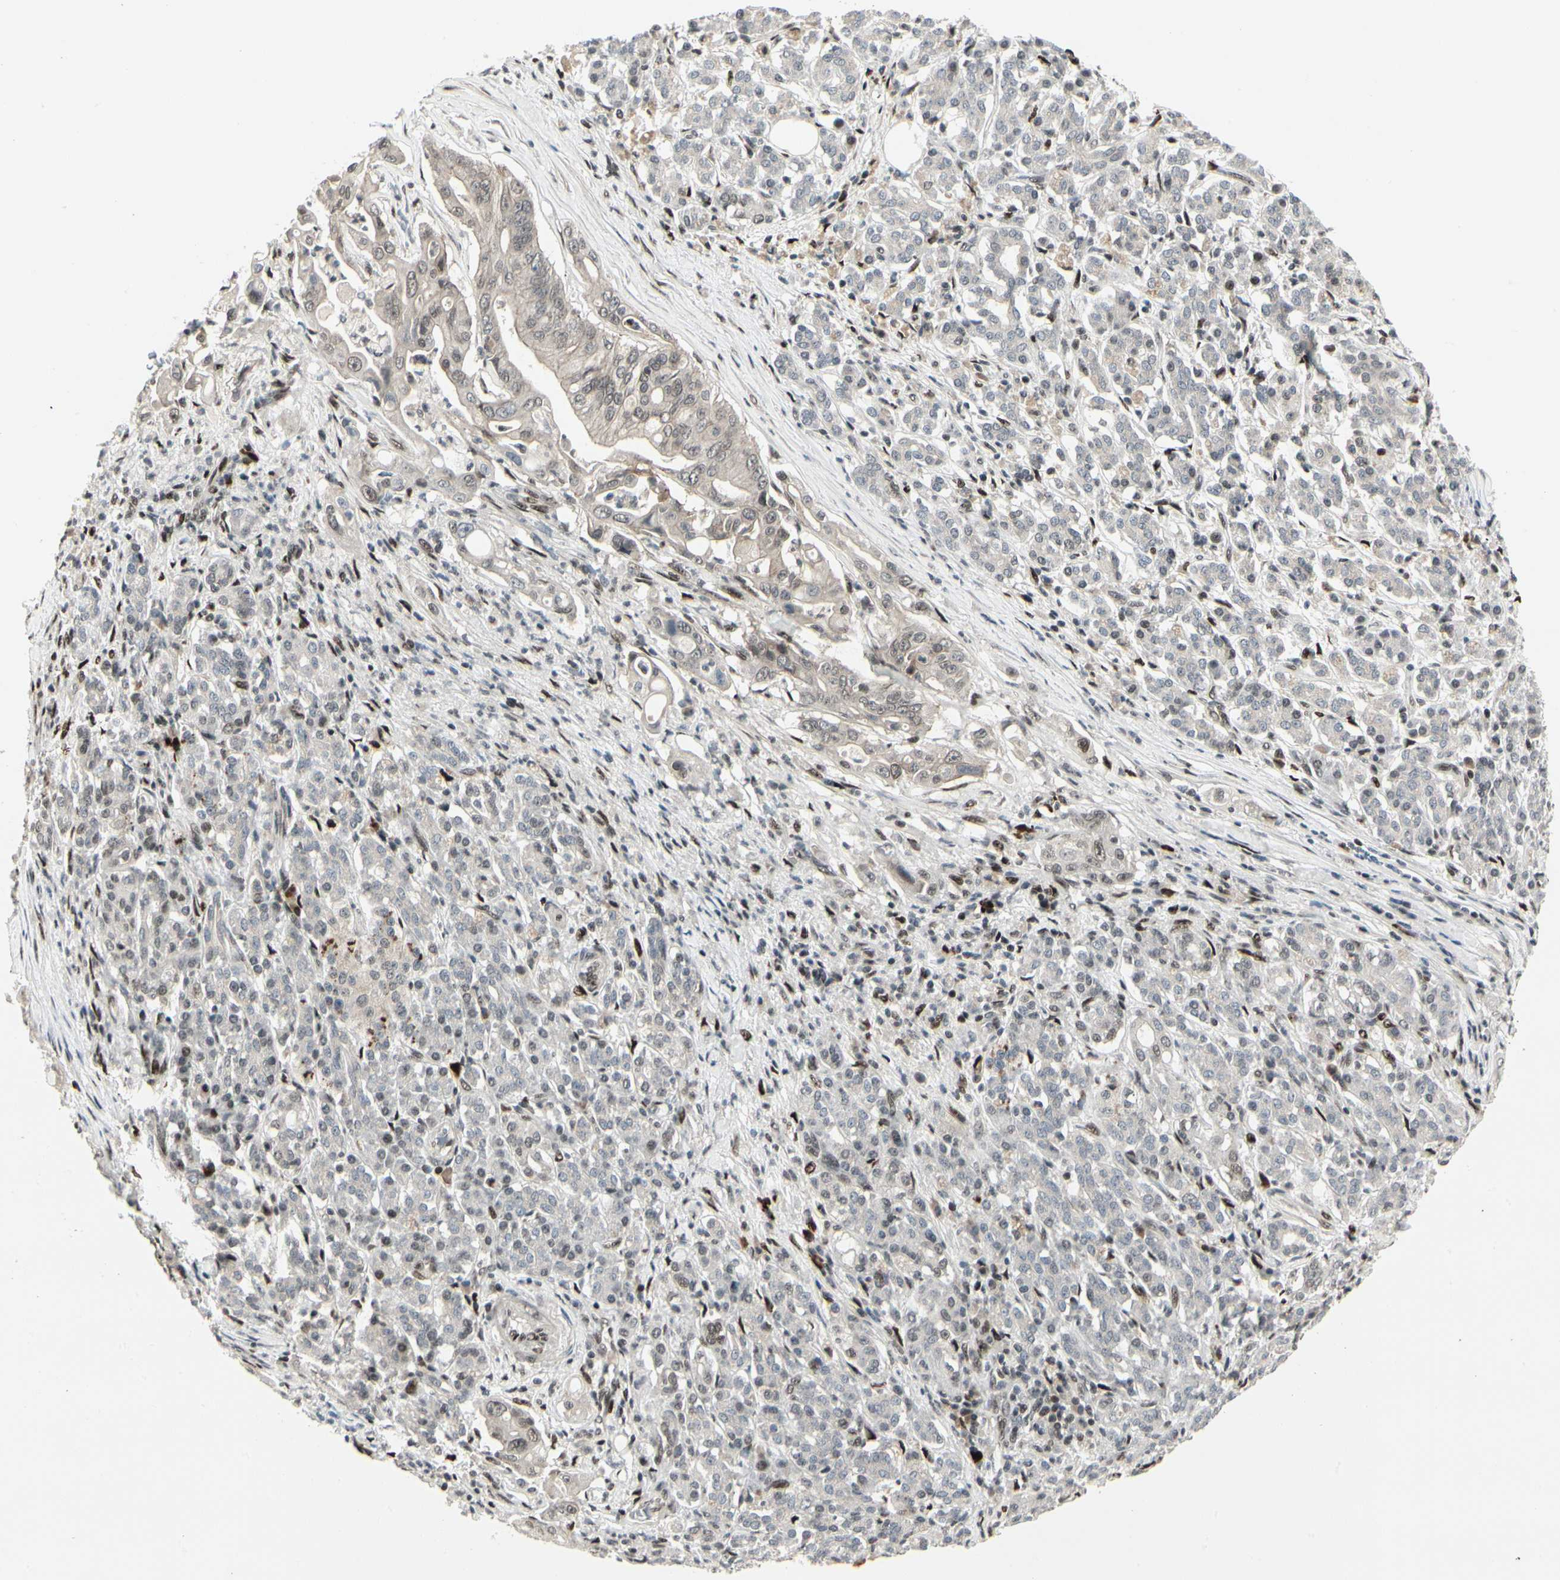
{"staining": {"intensity": "weak", "quantity": "25%-75%", "location": "cytoplasmic/membranous"}, "tissue": "pancreatic cancer", "cell_type": "Tumor cells", "image_type": "cancer", "snomed": [{"axis": "morphology", "description": "Normal tissue, NOS"}, {"axis": "topography", "description": "Pancreas"}], "caption": "IHC (DAB) staining of human pancreatic cancer exhibits weak cytoplasmic/membranous protein staining in about 25%-75% of tumor cells.", "gene": "FOXJ2", "patient": {"sex": "male", "age": 42}}